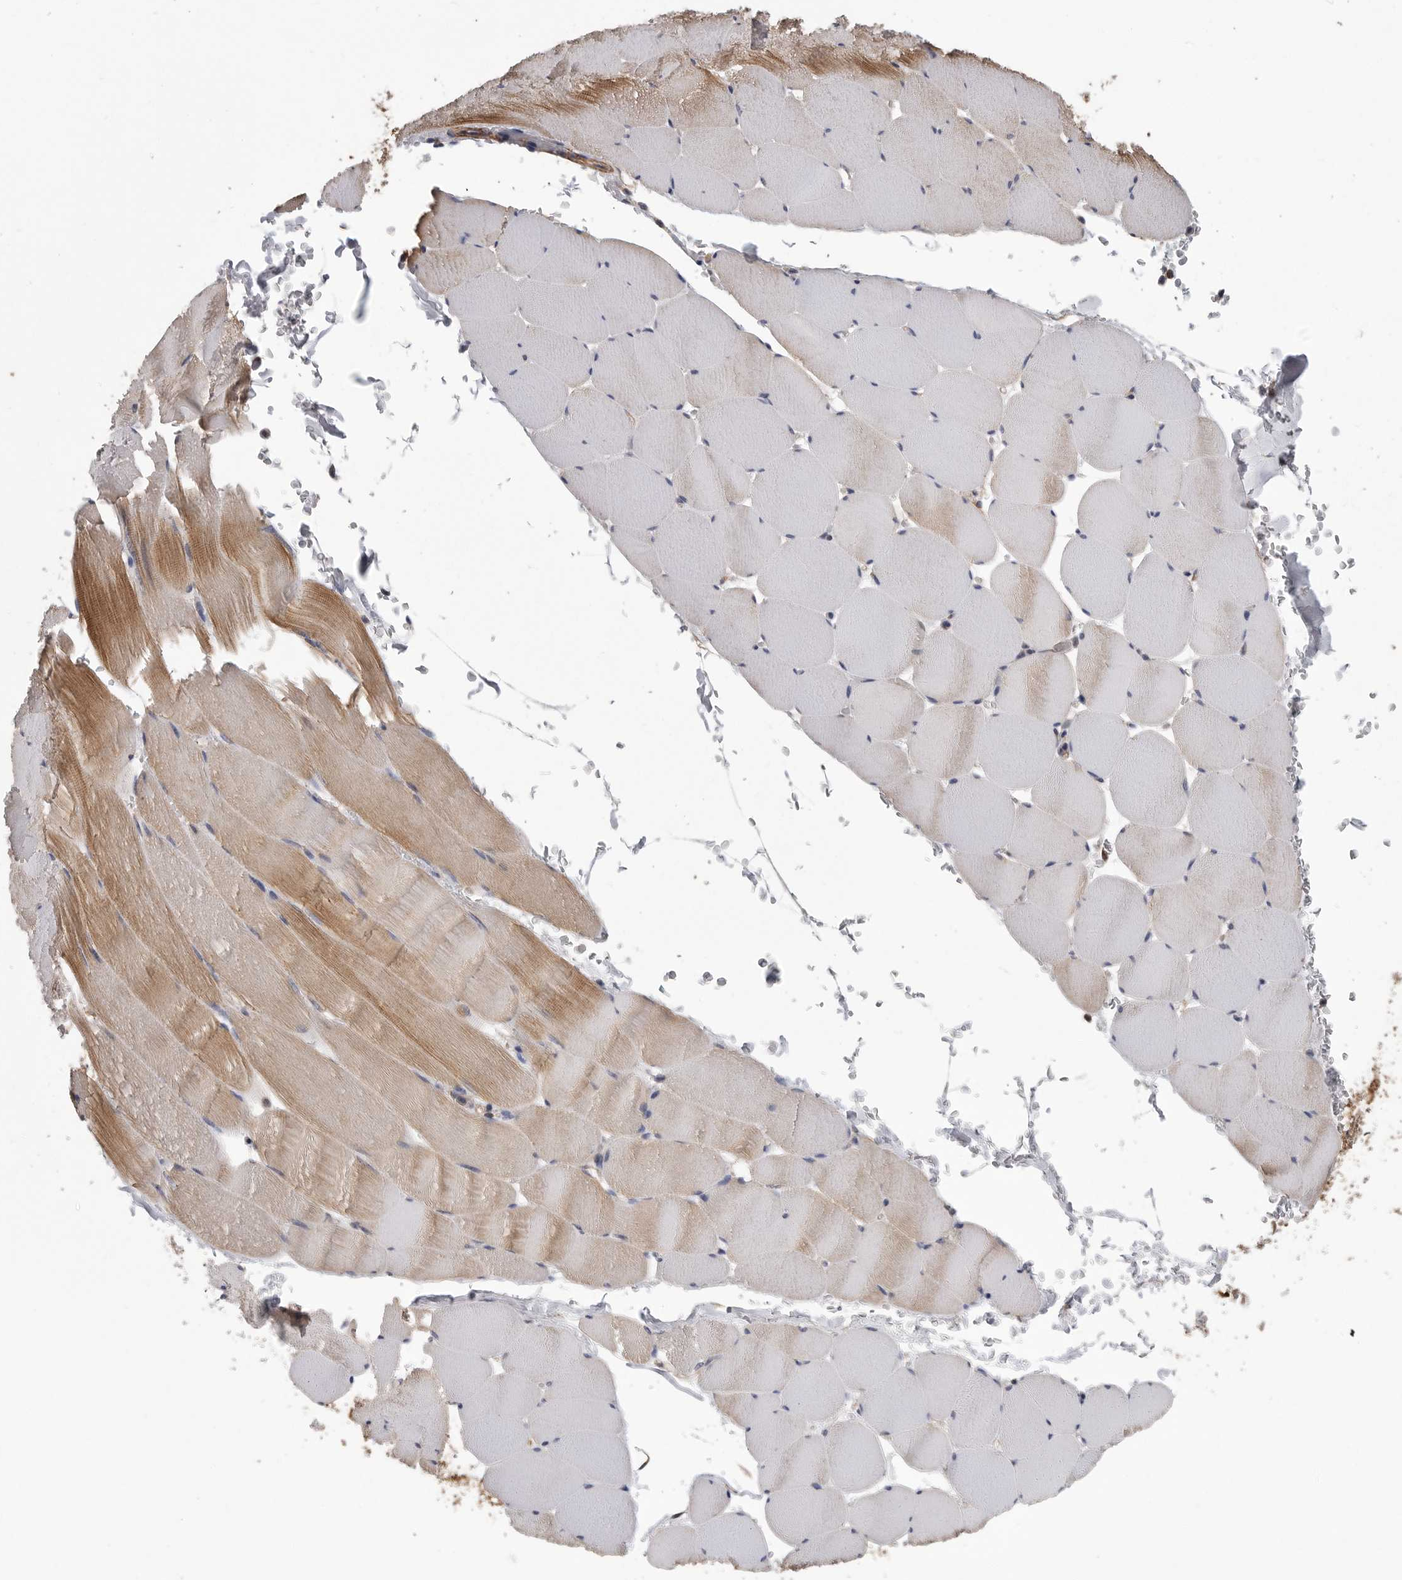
{"staining": {"intensity": "moderate", "quantity": "25%-75%", "location": "cytoplasmic/membranous"}, "tissue": "skeletal muscle", "cell_type": "Myocytes", "image_type": "normal", "snomed": [{"axis": "morphology", "description": "Normal tissue, NOS"}, {"axis": "topography", "description": "Skeletal muscle"}], "caption": "Myocytes demonstrate medium levels of moderate cytoplasmic/membranous positivity in approximately 25%-75% of cells in benign skeletal muscle.", "gene": "OXR1", "patient": {"sex": "male", "age": 62}}